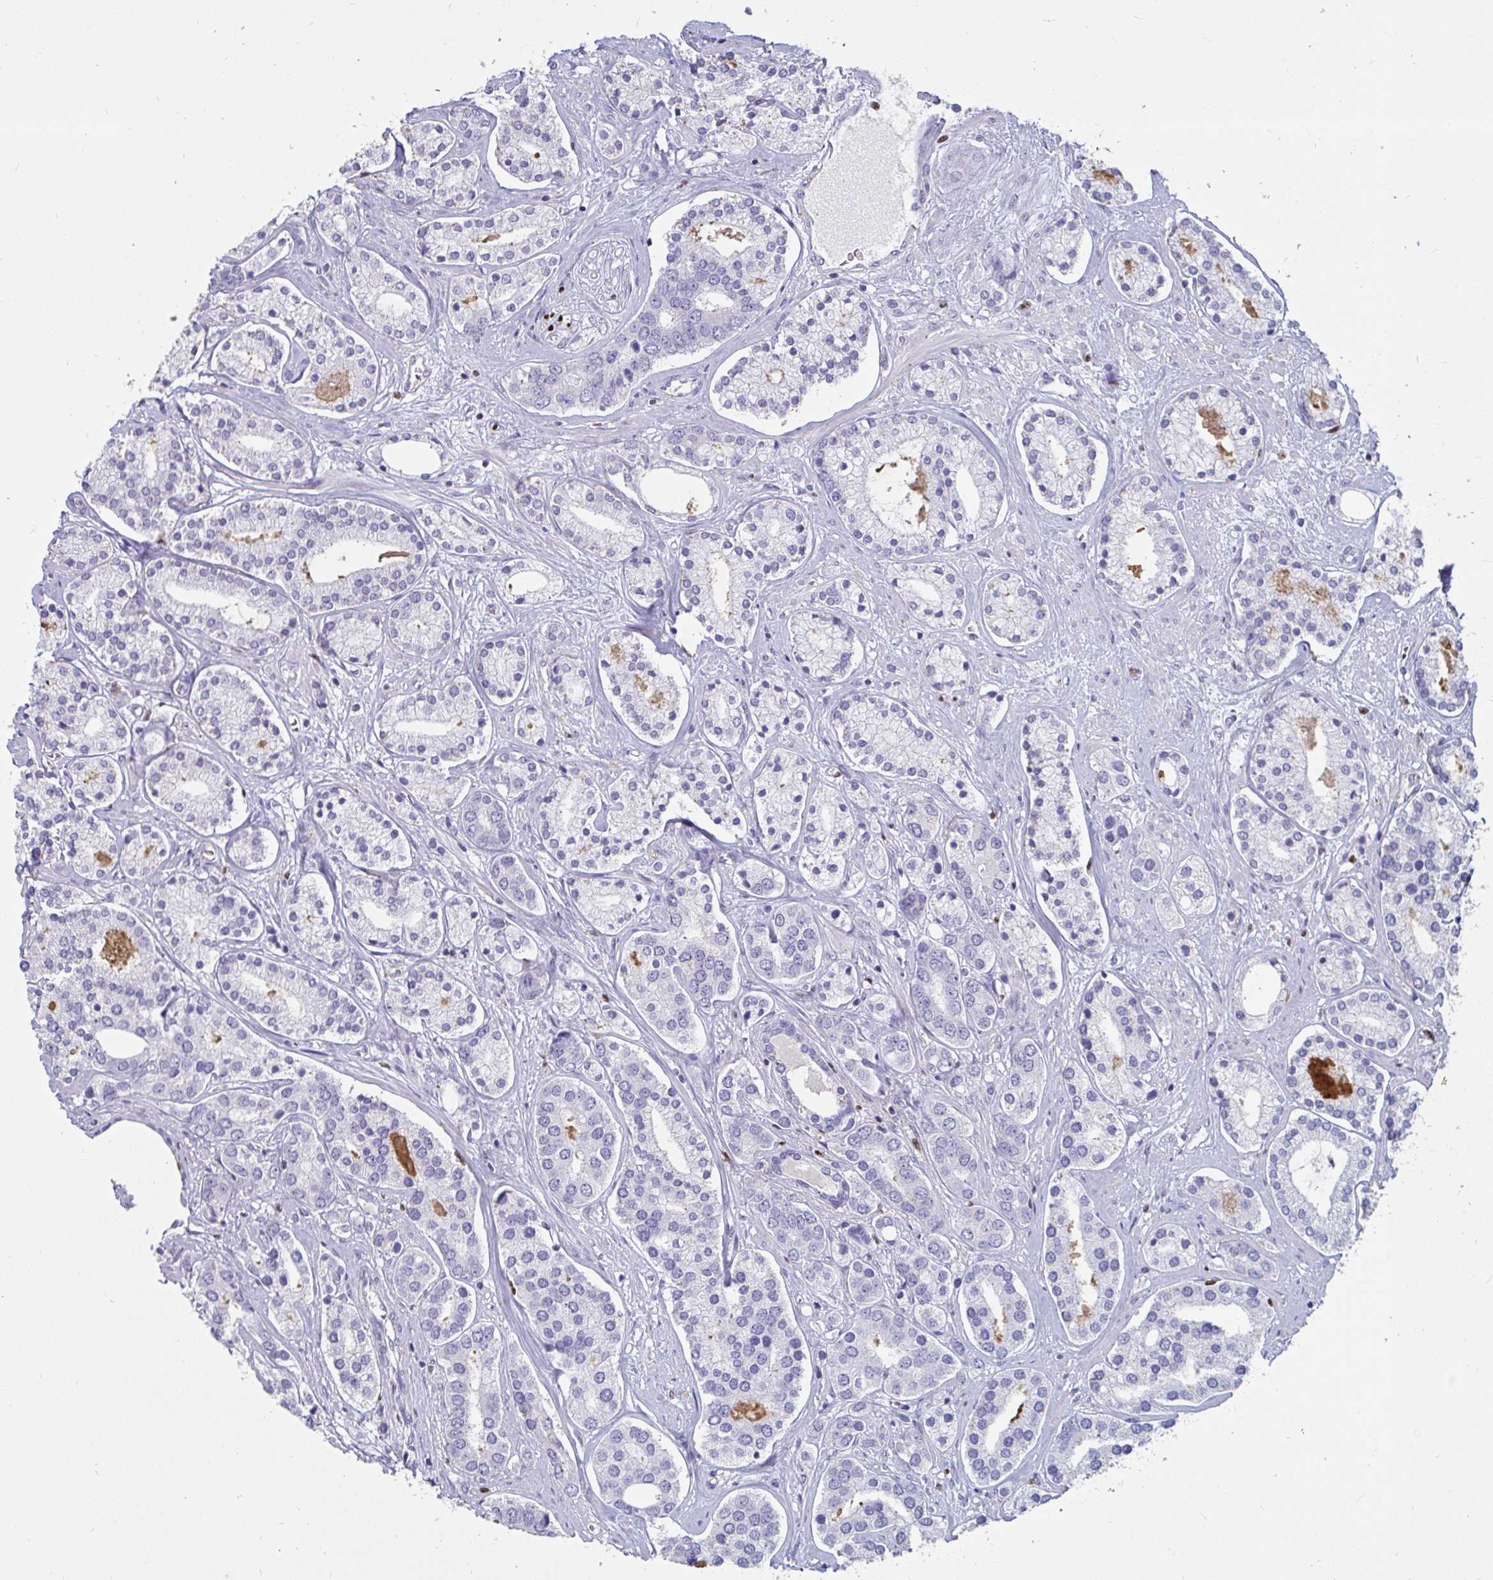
{"staining": {"intensity": "negative", "quantity": "none", "location": "none"}, "tissue": "prostate cancer", "cell_type": "Tumor cells", "image_type": "cancer", "snomed": [{"axis": "morphology", "description": "Adenocarcinoma, High grade"}, {"axis": "topography", "description": "Prostate"}], "caption": "An IHC photomicrograph of prostate cancer (high-grade adenocarcinoma) is shown. There is no staining in tumor cells of prostate cancer (high-grade adenocarcinoma). (IHC, brightfield microscopy, high magnification).", "gene": "ZNF586", "patient": {"sex": "male", "age": 58}}